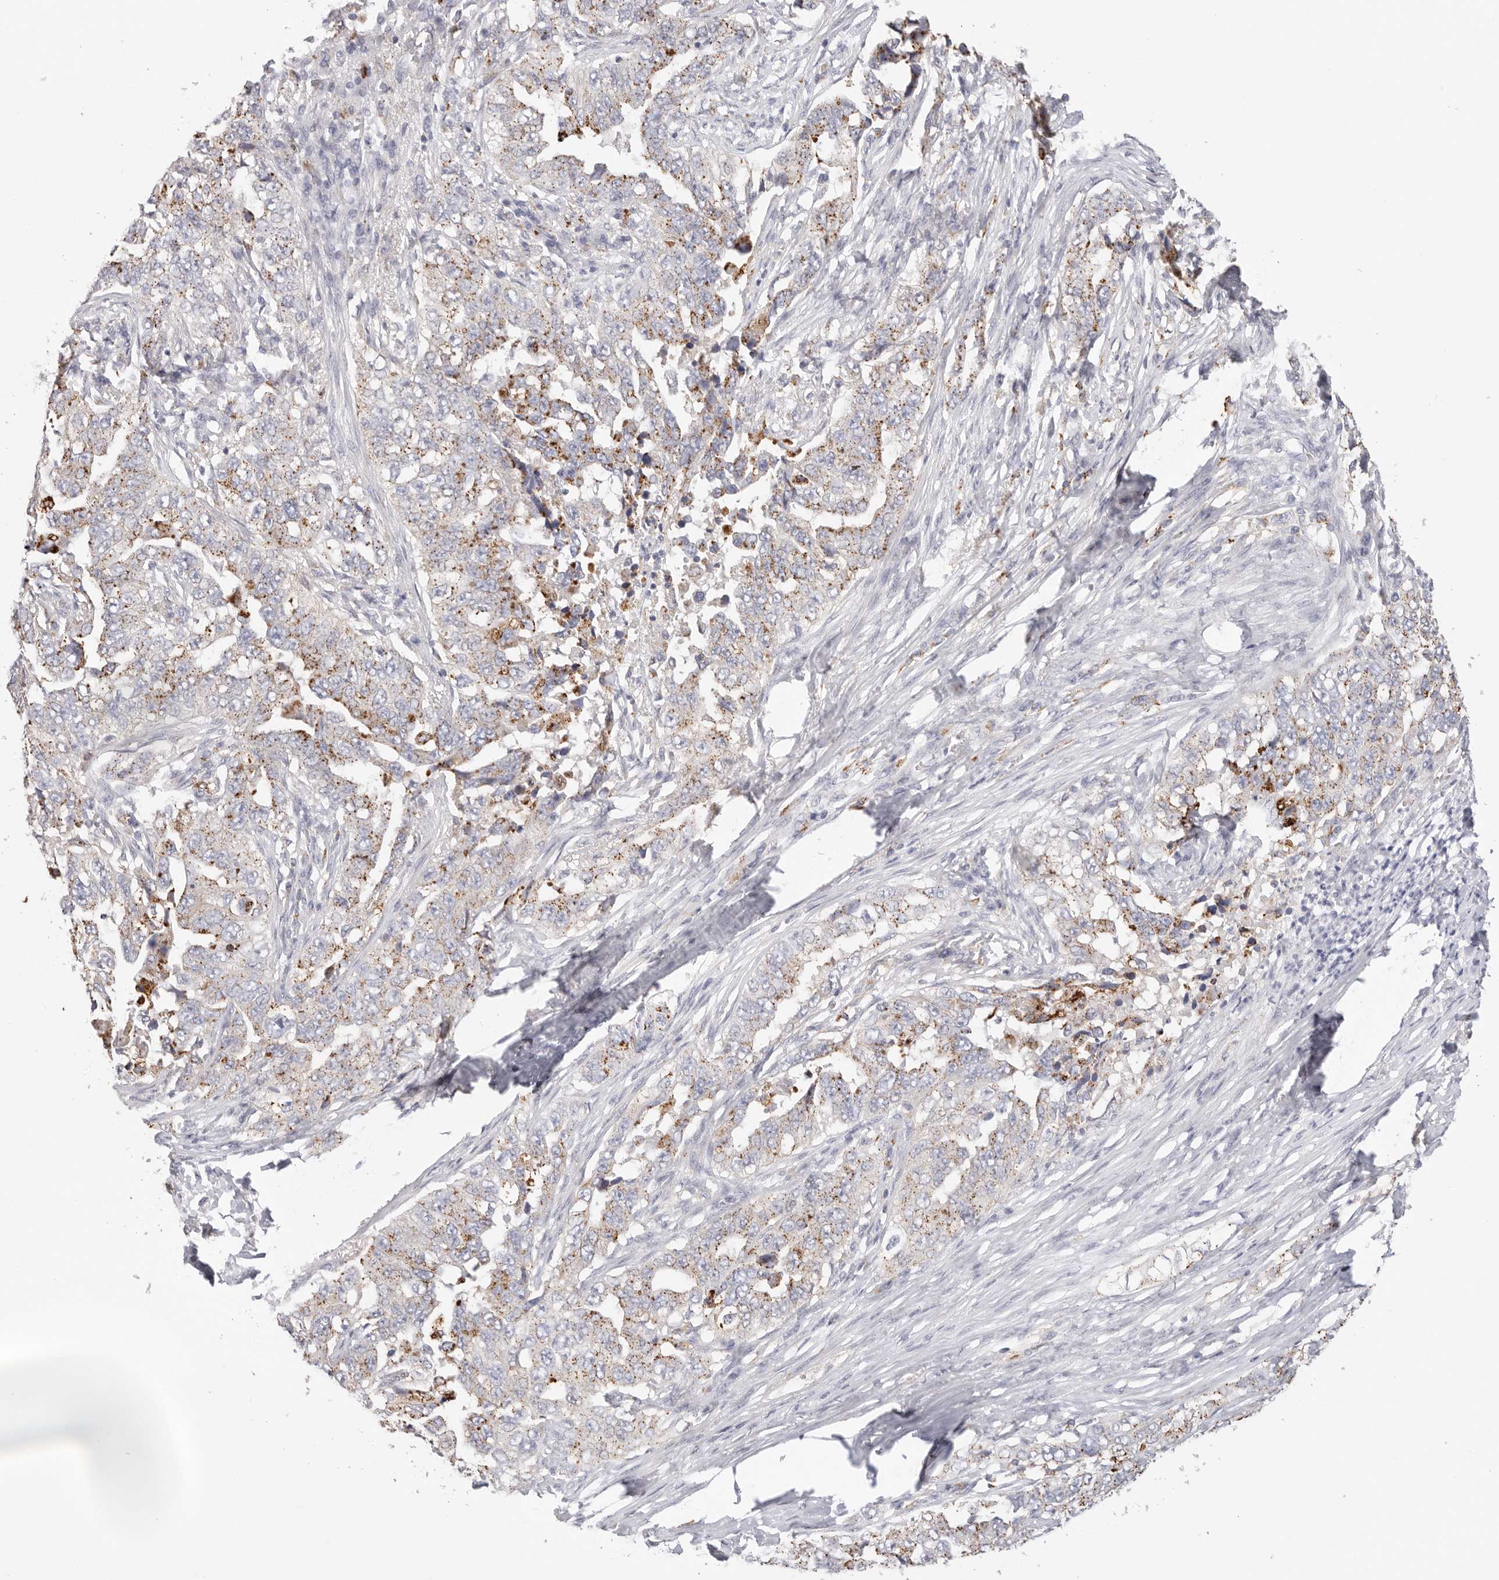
{"staining": {"intensity": "moderate", "quantity": "25%-75%", "location": "cytoplasmic/membranous"}, "tissue": "lung cancer", "cell_type": "Tumor cells", "image_type": "cancer", "snomed": [{"axis": "morphology", "description": "Adenocarcinoma, NOS"}, {"axis": "topography", "description": "Lung"}], "caption": "Immunohistochemical staining of lung cancer (adenocarcinoma) displays medium levels of moderate cytoplasmic/membranous protein expression in approximately 25%-75% of tumor cells. (DAB = brown stain, brightfield microscopy at high magnification).", "gene": "STKLD1", "patient": {"sex": "female", "age": 51}}